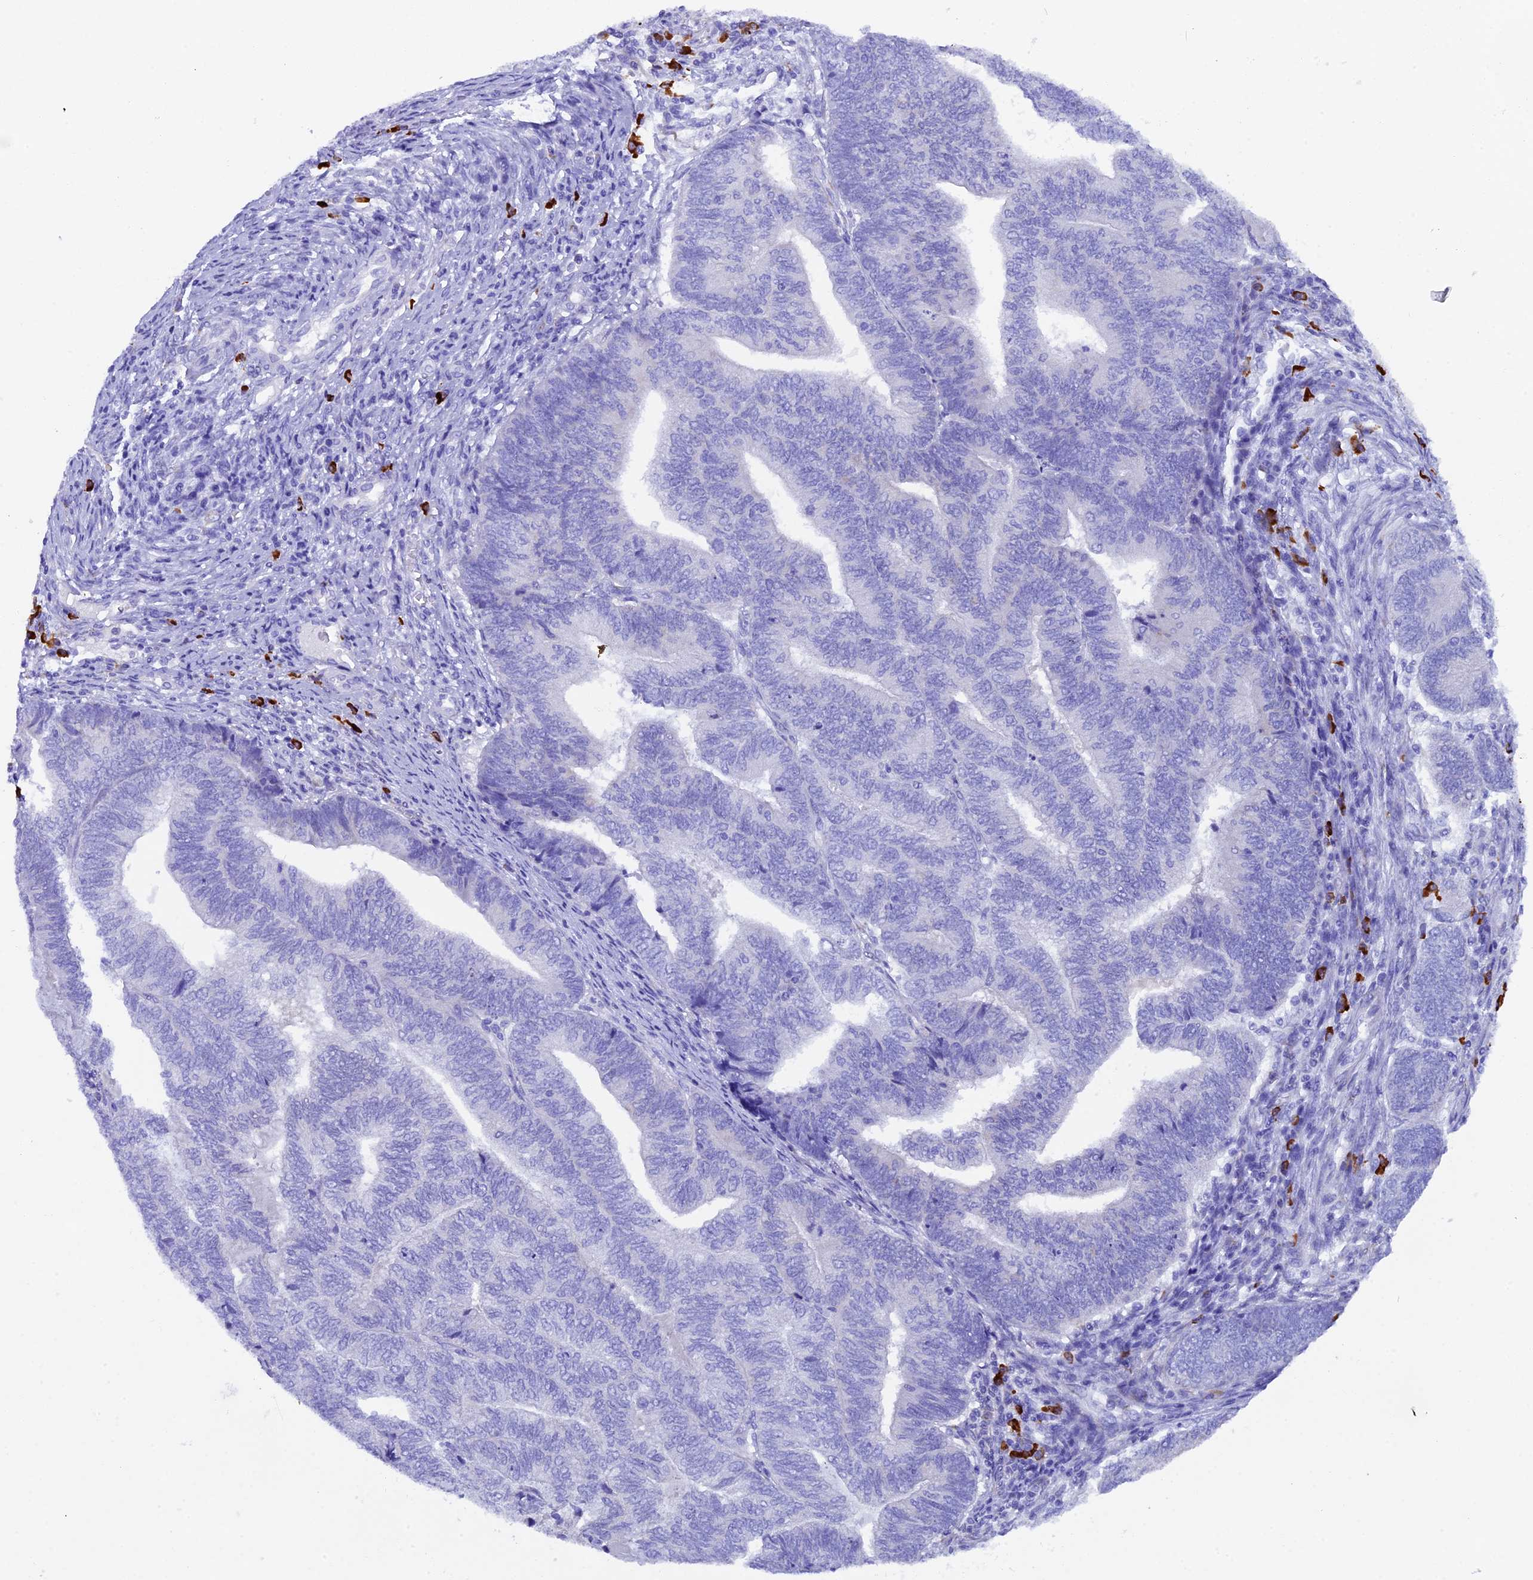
{"staining": {"intensity": "negative", "quantity": "none", "location": "none"}, "tissue": "endometrial cancer", "cell_type": "Tumor cells", "image_type": "cancer", "snomed": [{"axis": "morphology", "description": "Adenocarcinoma, NOS"}, {"axis": "topography", "description": "Uterus"}, {"axis": "topography", "description": "Endometrium"}], "caption": "Immunohistochemistry of endometrial cancer (adenocarcinoma) exhibits no positivity in tumor cells.", "gene": "FKBP11", "patient": {"sex": "female", "age": 70}}